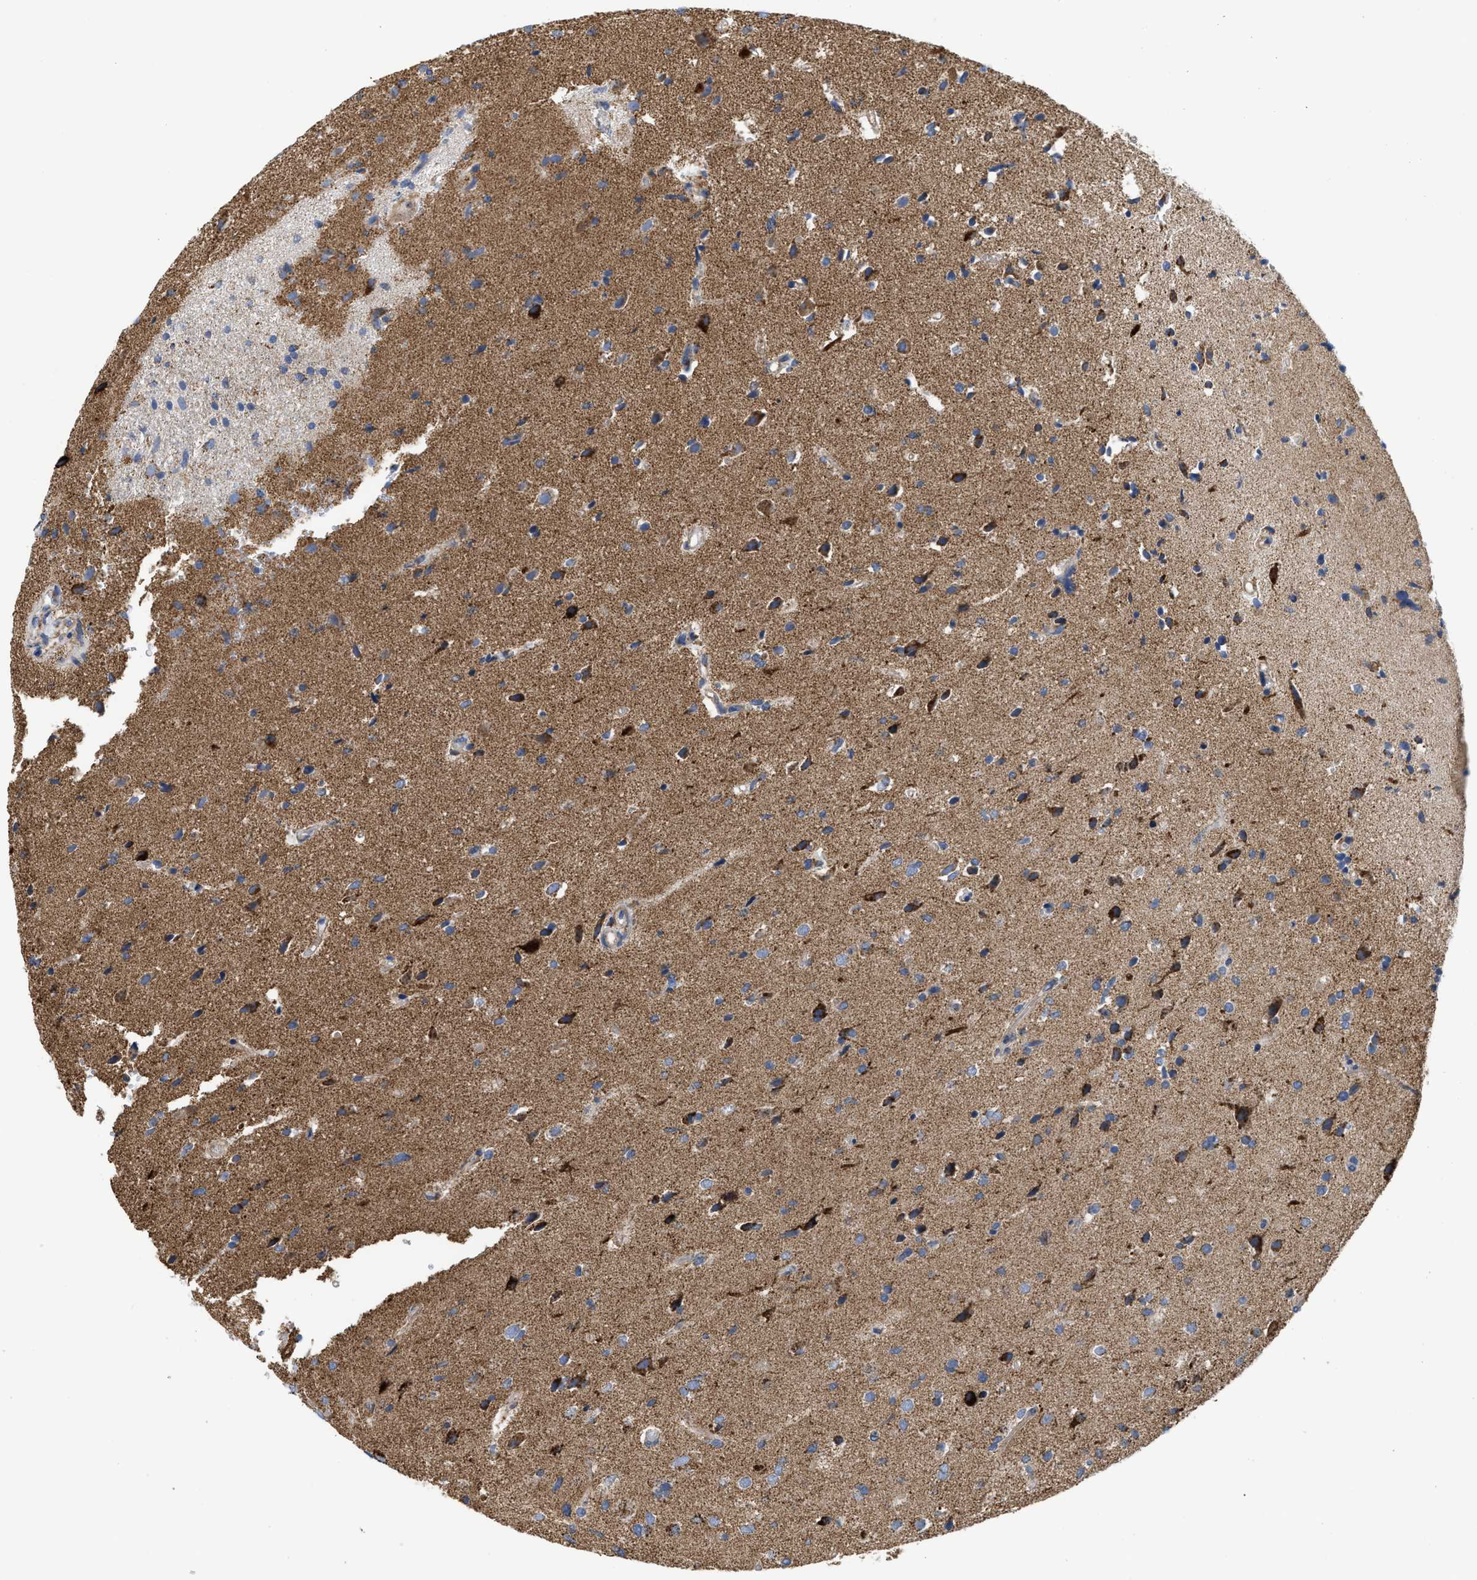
{"staining": {"intensity": "strong", "quantity": "<25%", "location": "cytoplasmic/membranous"}, "tissue": "glioma", "cell_type": "Tumor cells", "image_type": "cancer", "snomed": [{"axis": "morphology", "description": "Glioma, malignant, High grade"}, {"axis": "topography", "description": "Brain"}], "caption": "A medium amount of strong cytoplasmic/membranous expression is appreciated in about <25% of tumor cells in high-grade glioma (malignant) tissue. The protein is stained brown, and the nuclei are stained in blue (DAB (3,3'-diaminobenzidine) IHC with brightfield microscopy, high magnification).", "gene": "GRB10", "patient": {"sex": "male", "age": 33}}